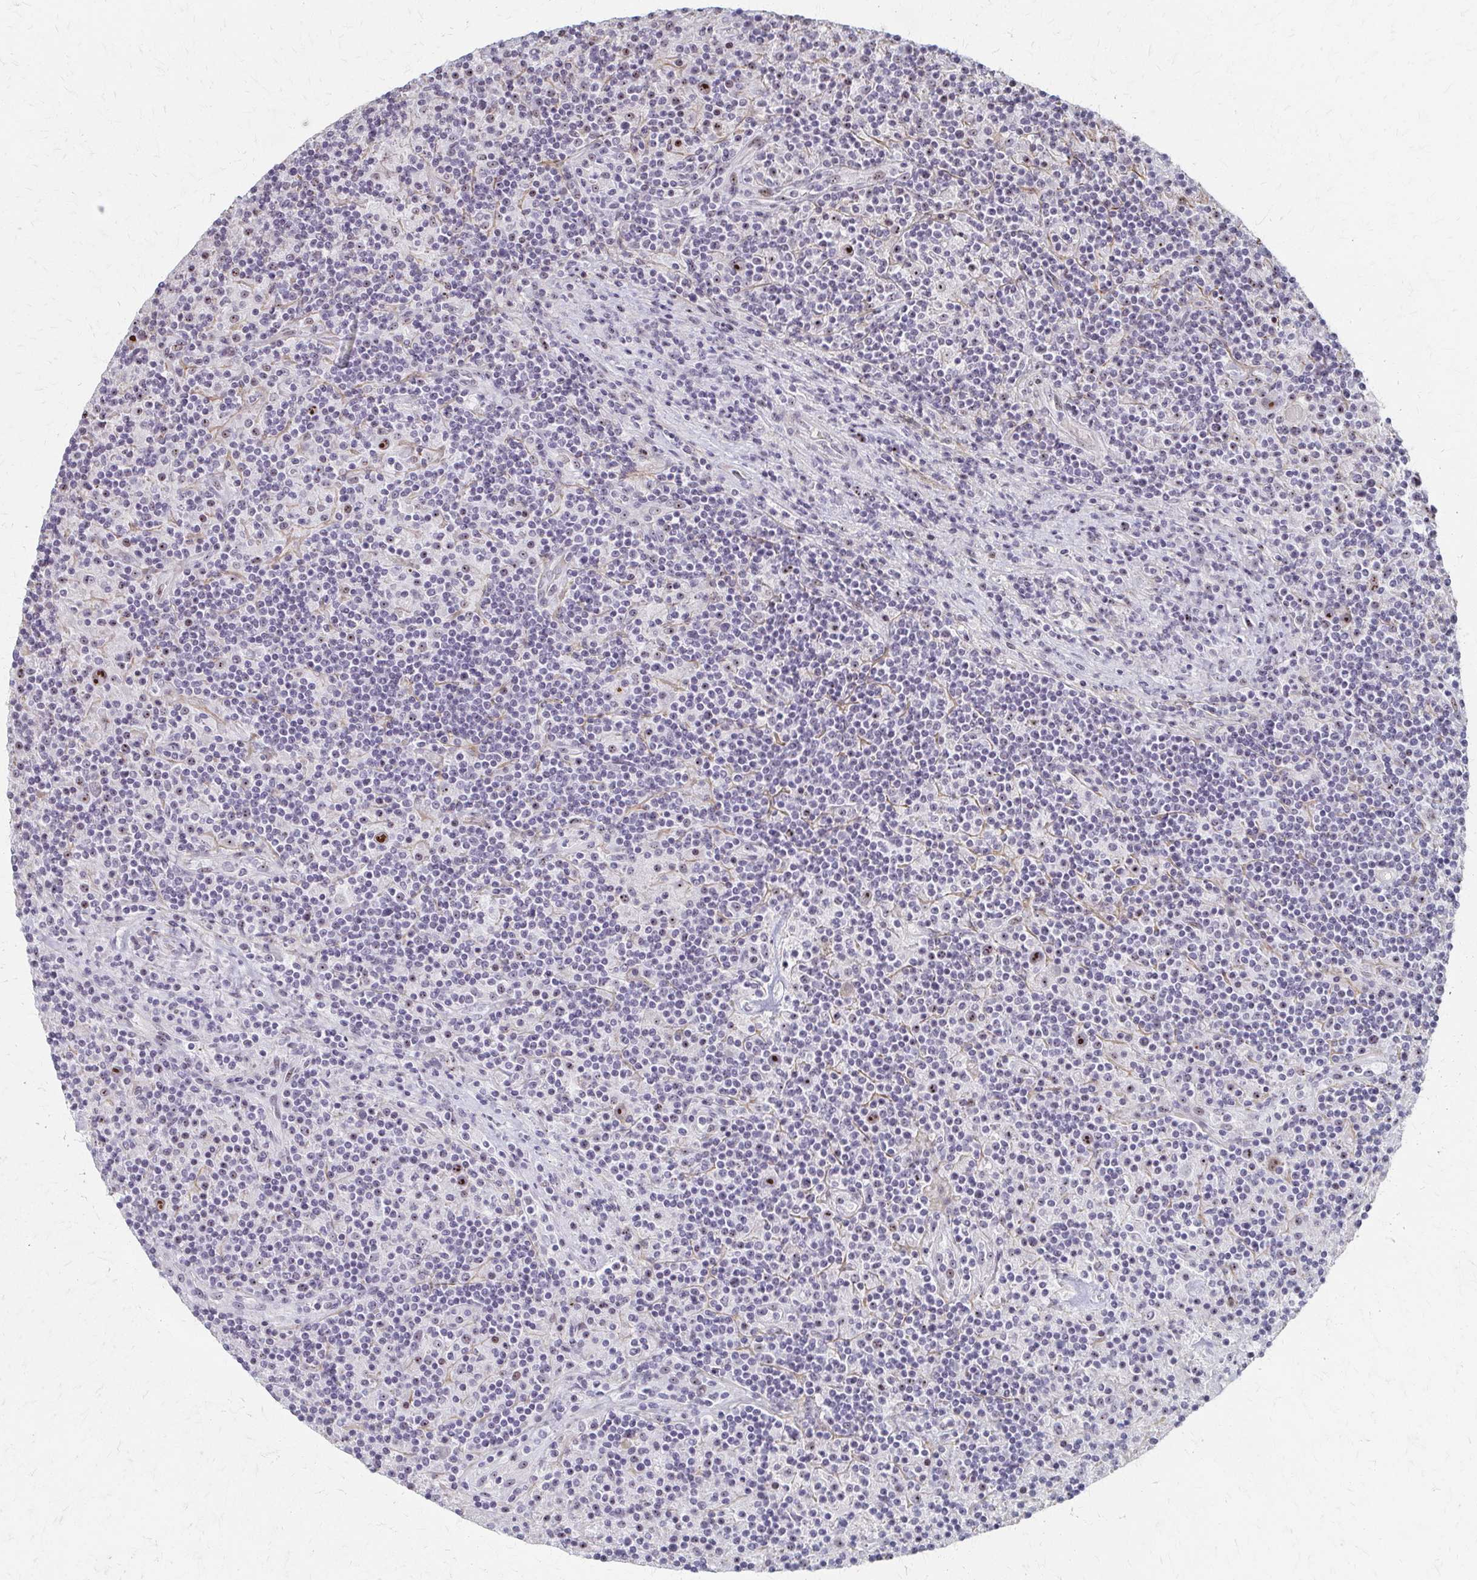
{"staining": {"intensity": "strong", "quantity": ">75%", "location": "nuclear"}, "tissue": "lymphoma", "cell_type": "Tumor cells", "image_type": "cancer", "snomed": [{"axis": "morphology", "description": "Hodgkin's disease, NOS"}, {"axis": "topography", "description": "Lymph node"}], "caption": "Protein staining of lymphoma tissue displays strong nuclear expression in approximately >75% of tumor cells.", "gene": "PES1", "patient": {"sex": "male", "age": 70}}